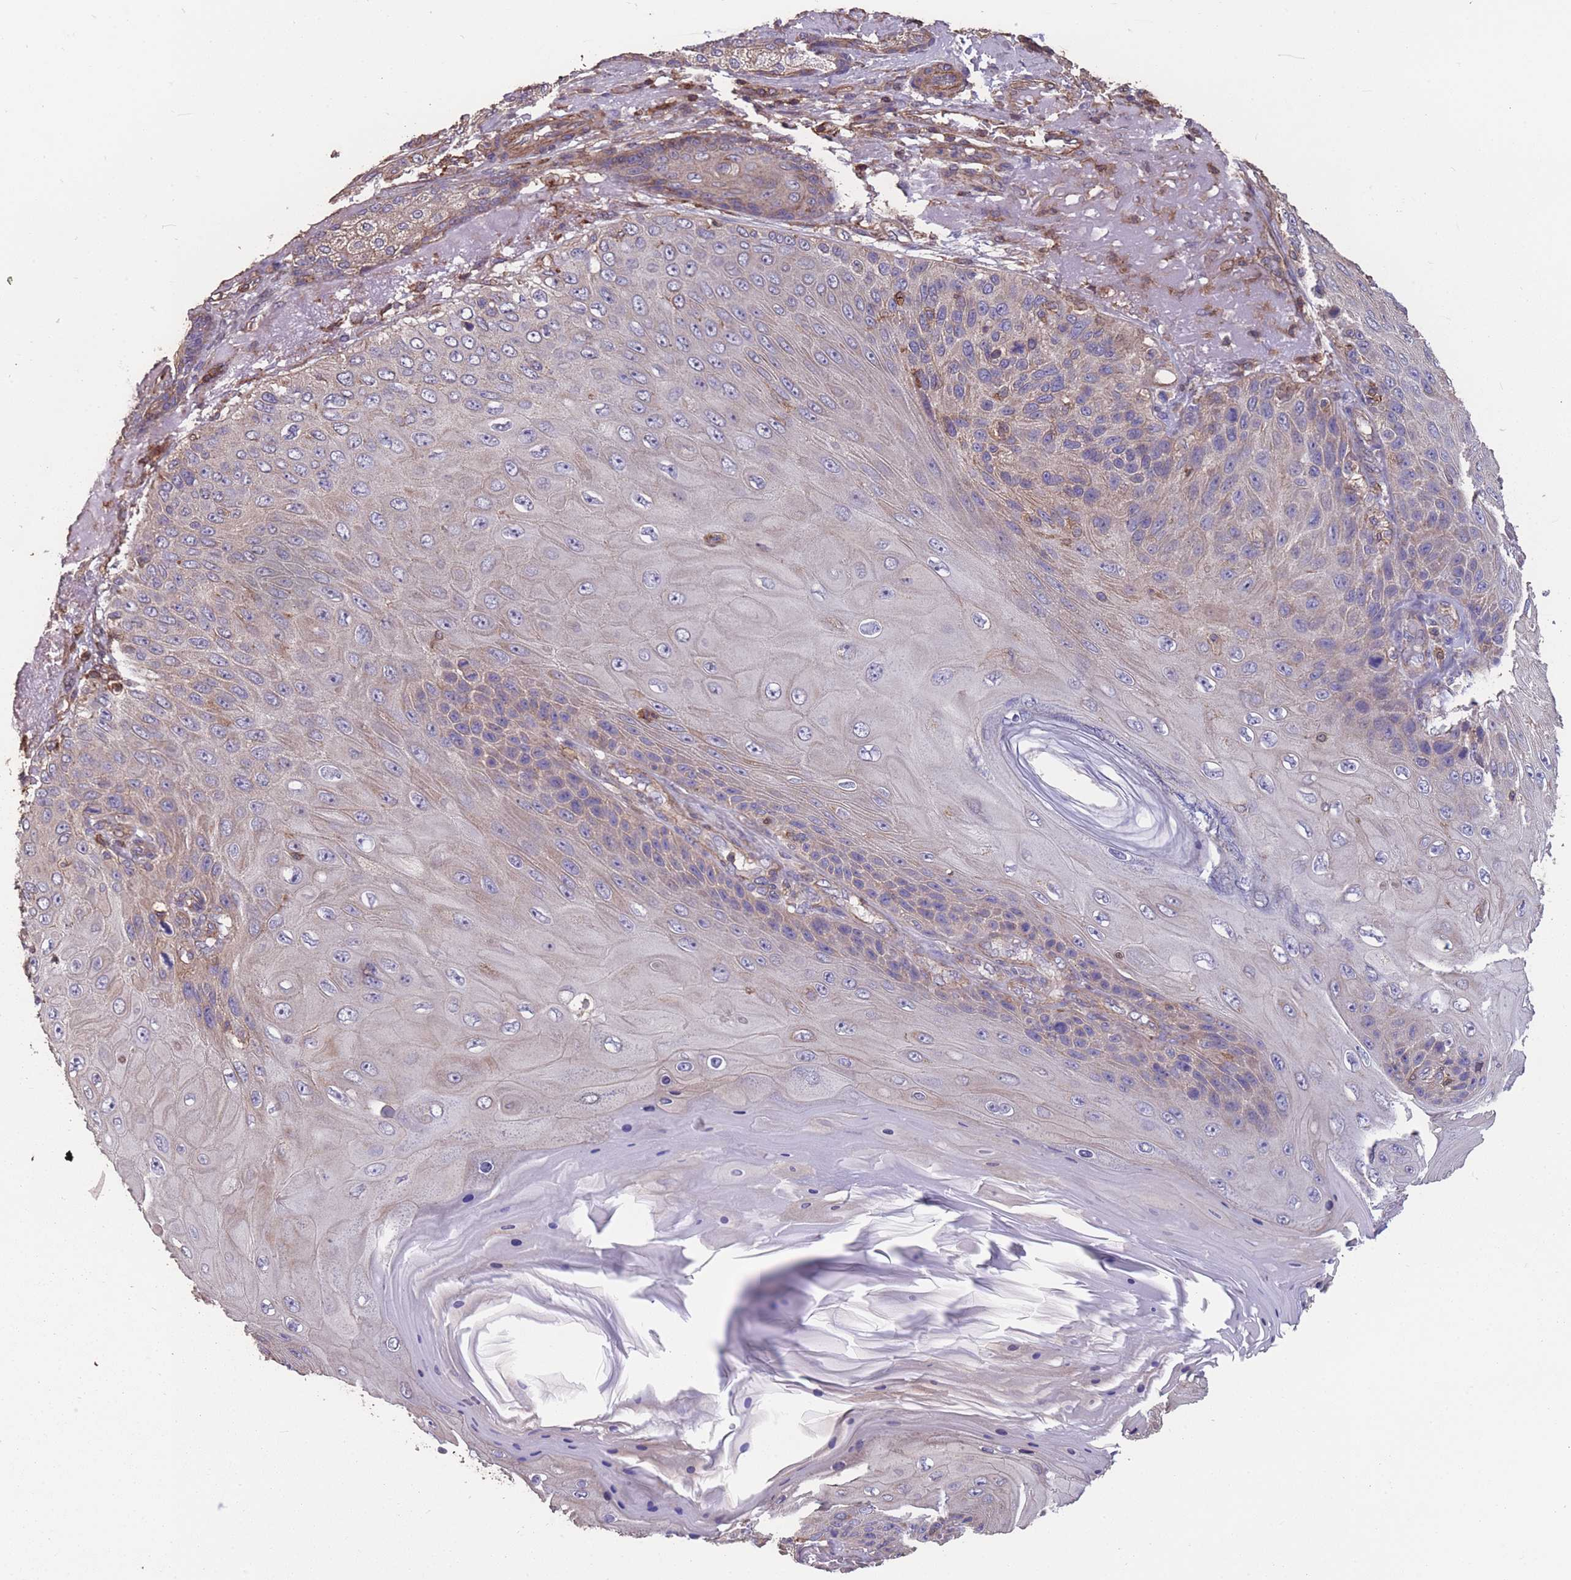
{"staining": {"intensity": "negative", "quantity": "none", "location": "none"}, "tissue": "skin cancer", "cell_type": "Tumor cells", "image_type": "cancer", "snomed": [{"axis": "morphology", "description": "Squamous cell carcinoma, NOS"}, {"axis": "topography", "description": "Skin"}], "caption": "This is an immunohistochemistry micrograph of squamous cell carcinoma (skin). There is no staining in tumor cells.", "gene": "NUDT21", "patient": {"sex": "female", "age": 88}}